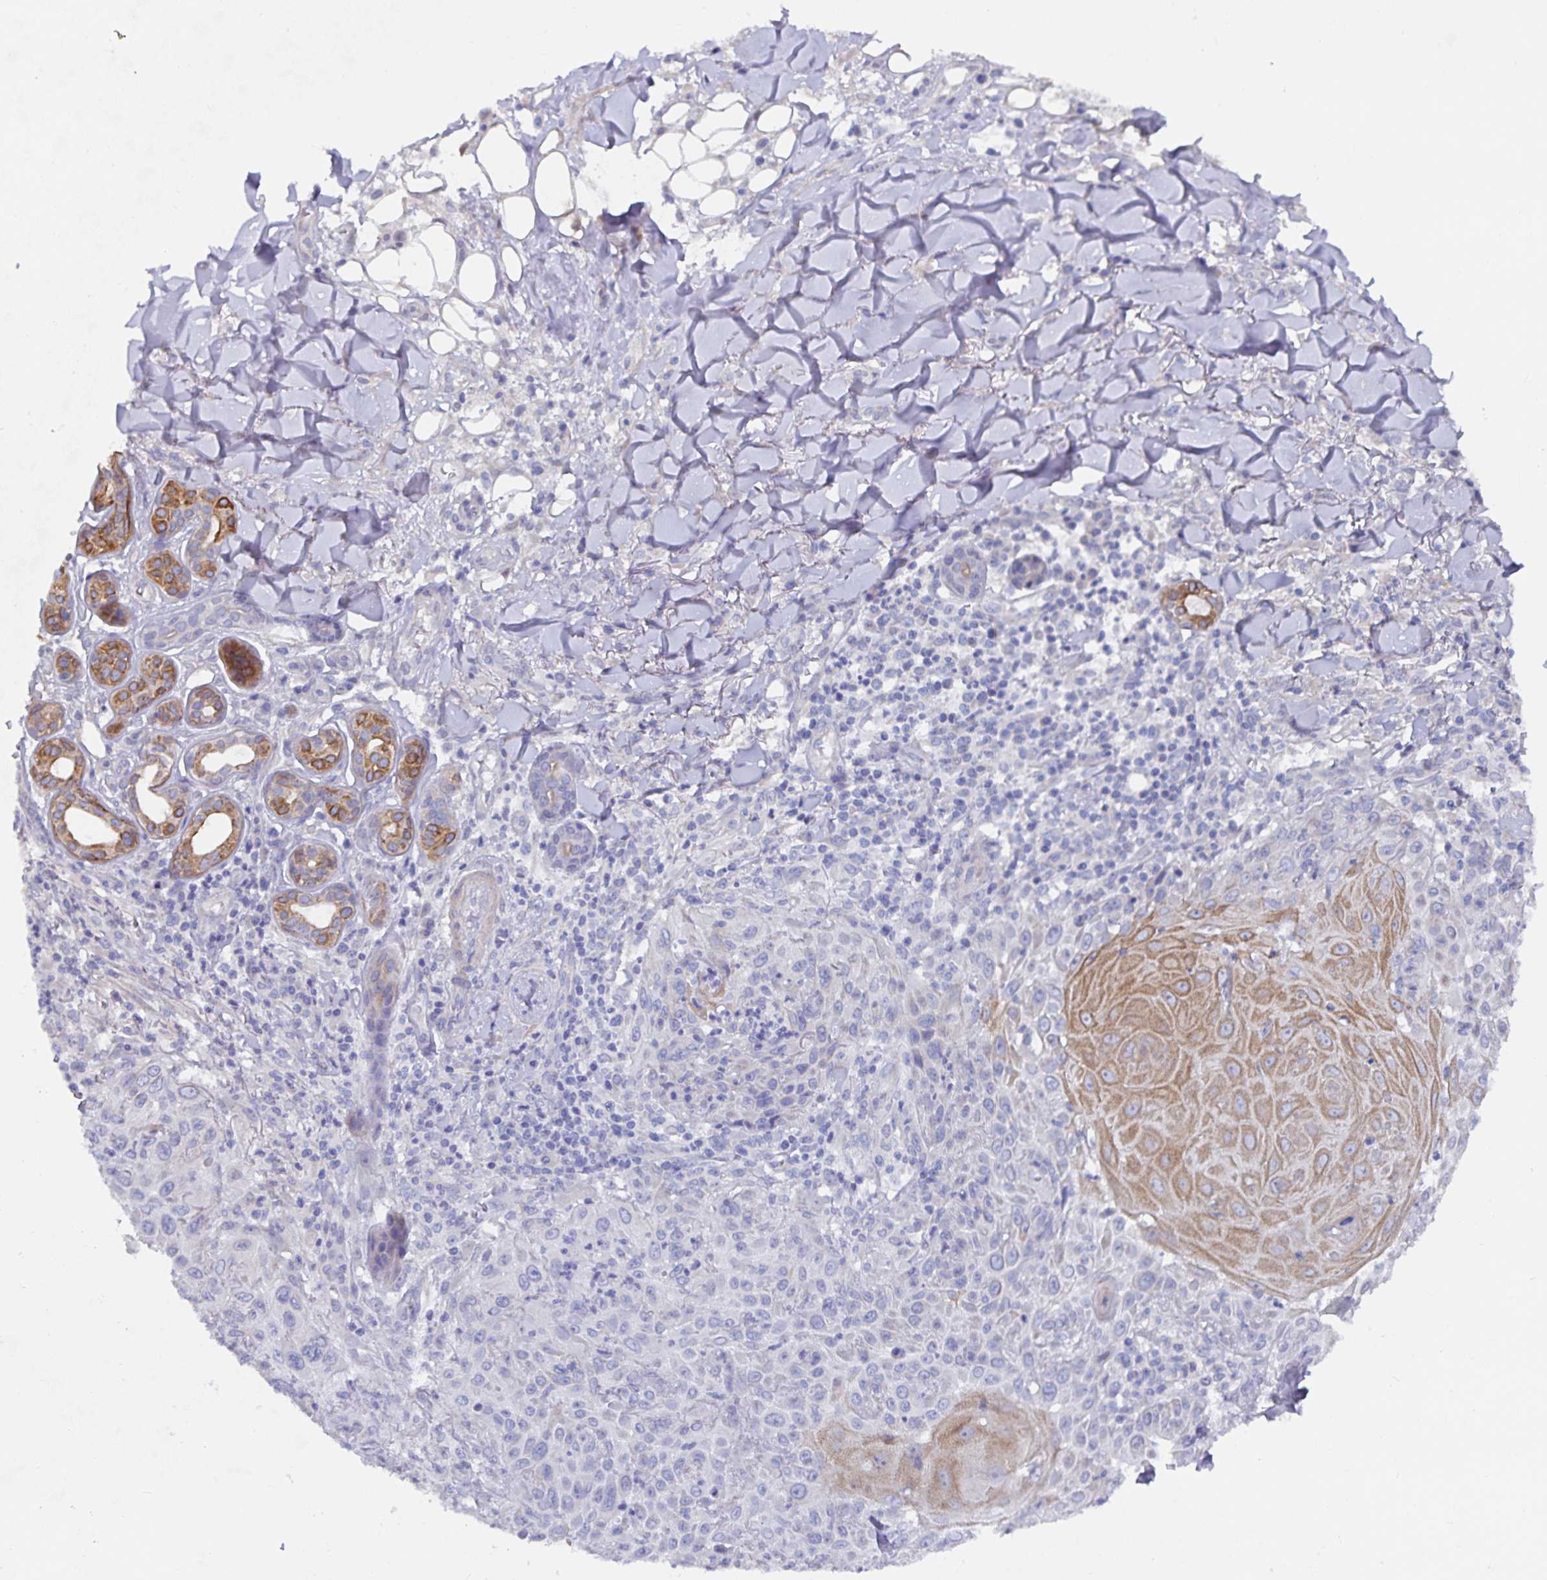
{"staining": {"intensity": "weak", "quantity": "<25%", "location": "cytoplasmic/membranous"}, "tissue": "skin cancer", "cell_type": "Tumor cells", "image_type": "cancer", "snomed": [{"axis": "morphology", "description": "Squamous cell carcinoma, NOS"}, {"axis": "topography", "description": "Skin"}], "caption": "Immunohistochemistry photomicrograph of neoplastic tissue: human skin squamous cell carcinoma stained with DAB demonstrates no significant protein staining in tumor cells.", "gene": "ZIK1", "patient": {"sex": "male", "age": 75}}